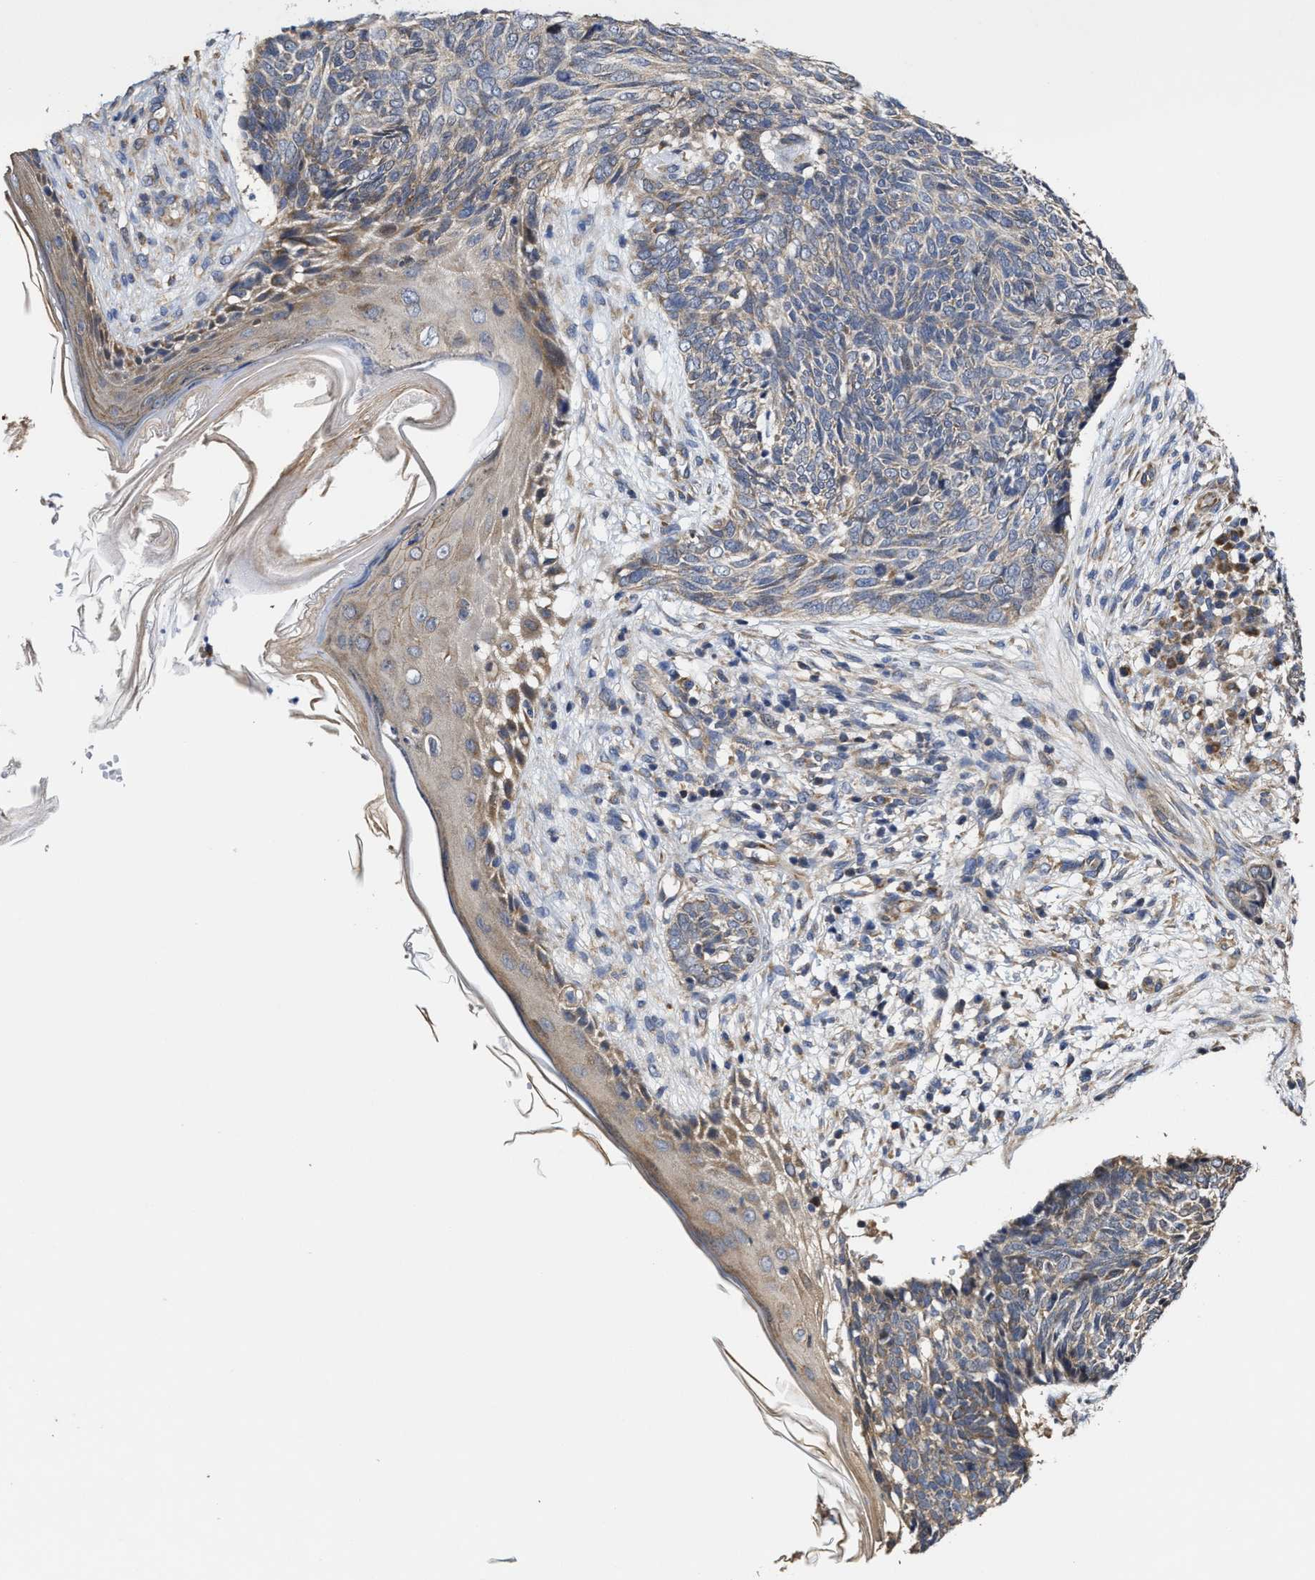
{"staining": {"intensity": "weak", "quantity": "<25%", "location": "cytoplasmic/membranous"}, "tissue": "skin cancer", "cell_type": "Tumor cells", "image_type": "cancer", "snomed": [{"axis": "morphology", "description": "Basal cell carcinoma"}, {"axis": "topography", "description": "Skin"}], "caption": "A photomicrograph of human skin cancer is negative for staining in tumor cells.", "gene": "TRAF6", "patient": {"sex": "female", "age": 84}}